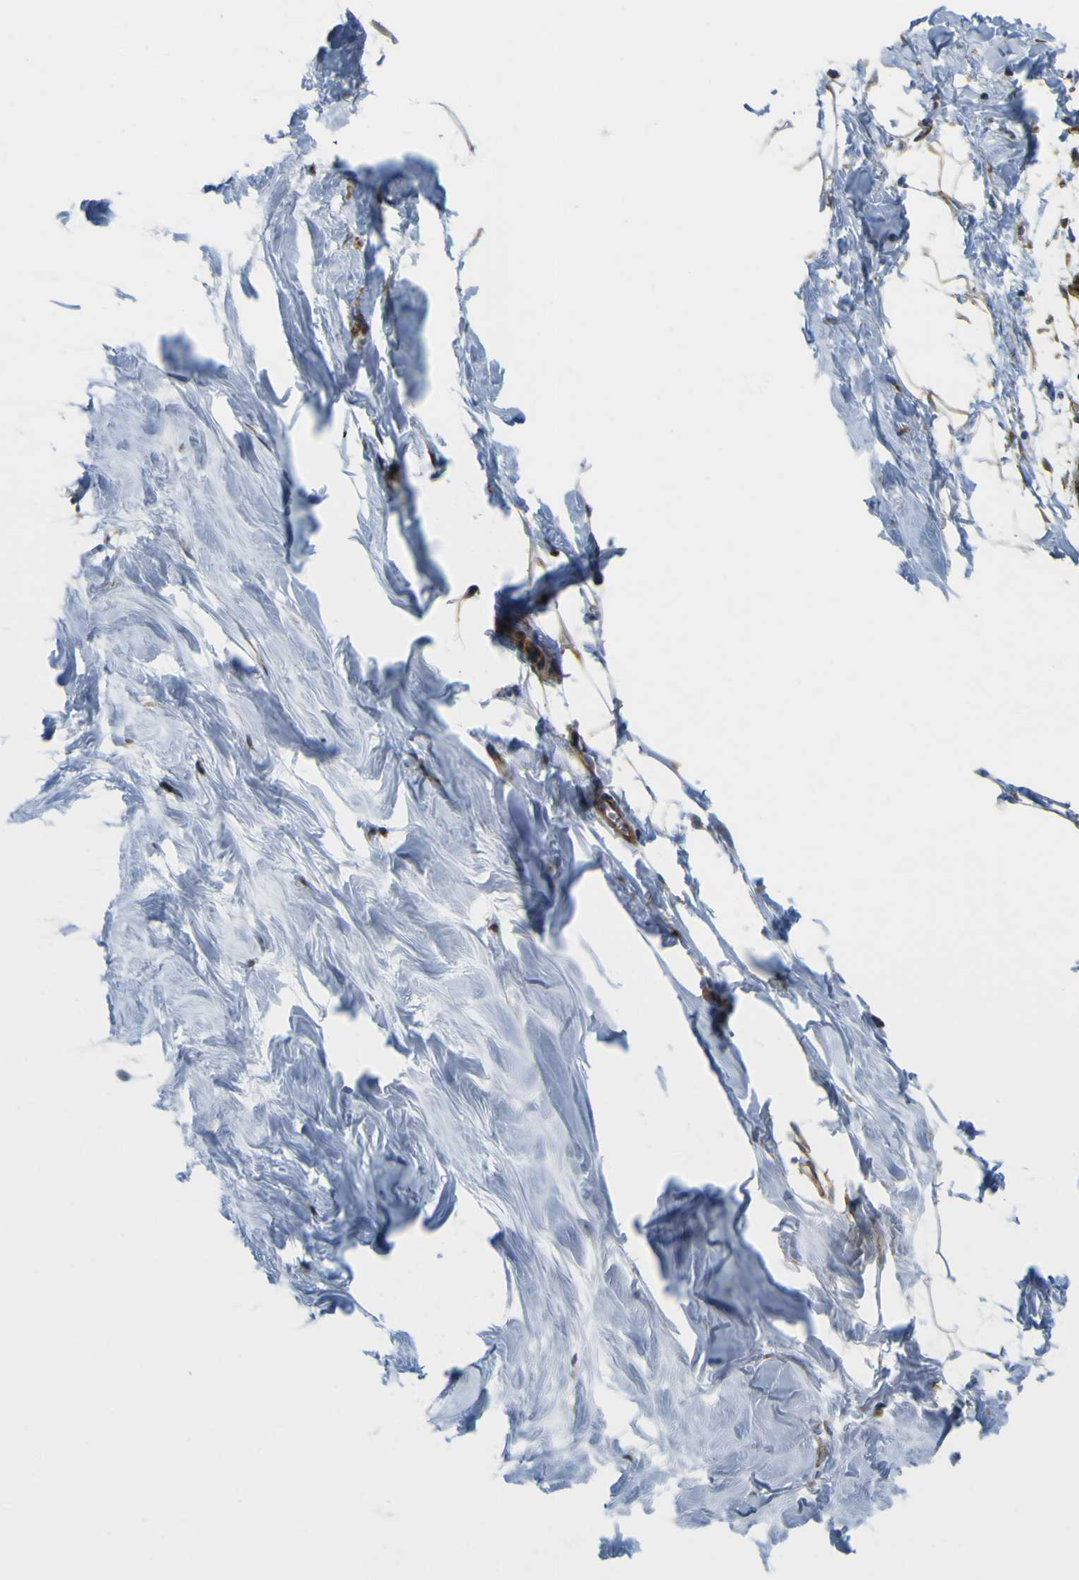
{"staining": {"intensity": "weak", "quantity": ">75%", "location": "cytoplasmic/membranous"}, "tissue": "breast", "cell_type": "Adipocytes", "image_type": "normal", "snomed": [{"axis": "morphology", "description": "Normal tissue, NOS"}, {"axis": "topography", "description": "Breast"}], "caption": "Benign breast displays weak cytoplasmic/membranous positivity in approximately >75% of adipocytes, visualized by immunohistochemistry.", "gene": "JPH1", "patient": {"sex": "female", "age": 27}}